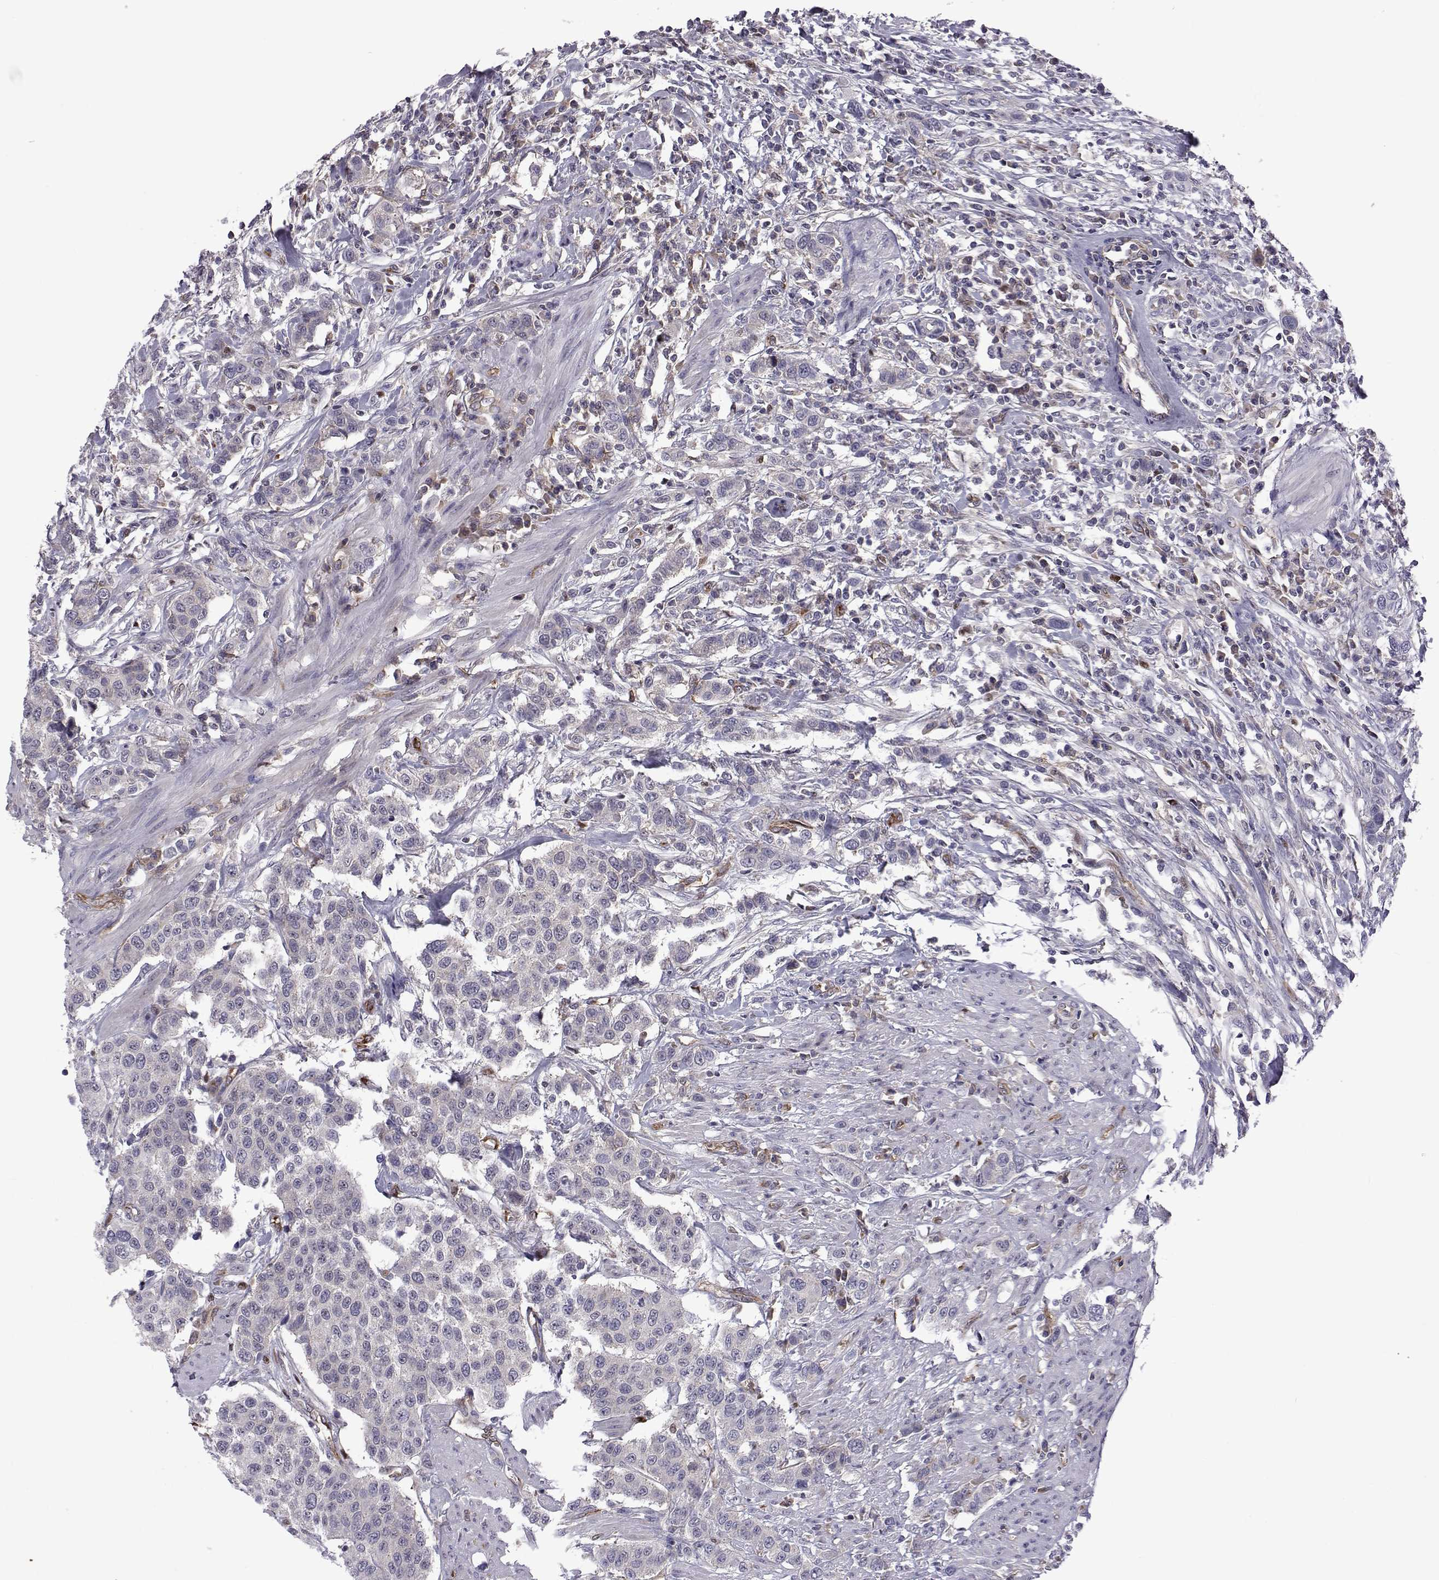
{"staining": {"intensity": "negative", "quantity": "none", "location": "none"}, "tissue": "urothelial cancer", "cell_type": "Tumor cells", "image_type": "cancer", "snomed": [{"axis": "morphology", "description": "Urothelial carcinoma, High grade"}, {"axis": "topography", "description": "Urinary bladder"}], "caption": "A high-resolution photomicrograph shows immunohistochemistry staining of urothelial cancer, which shows no significant positivity in tumor cells.", "gene": "TCF15", "patient": {"sex": "female", "age": 58}}